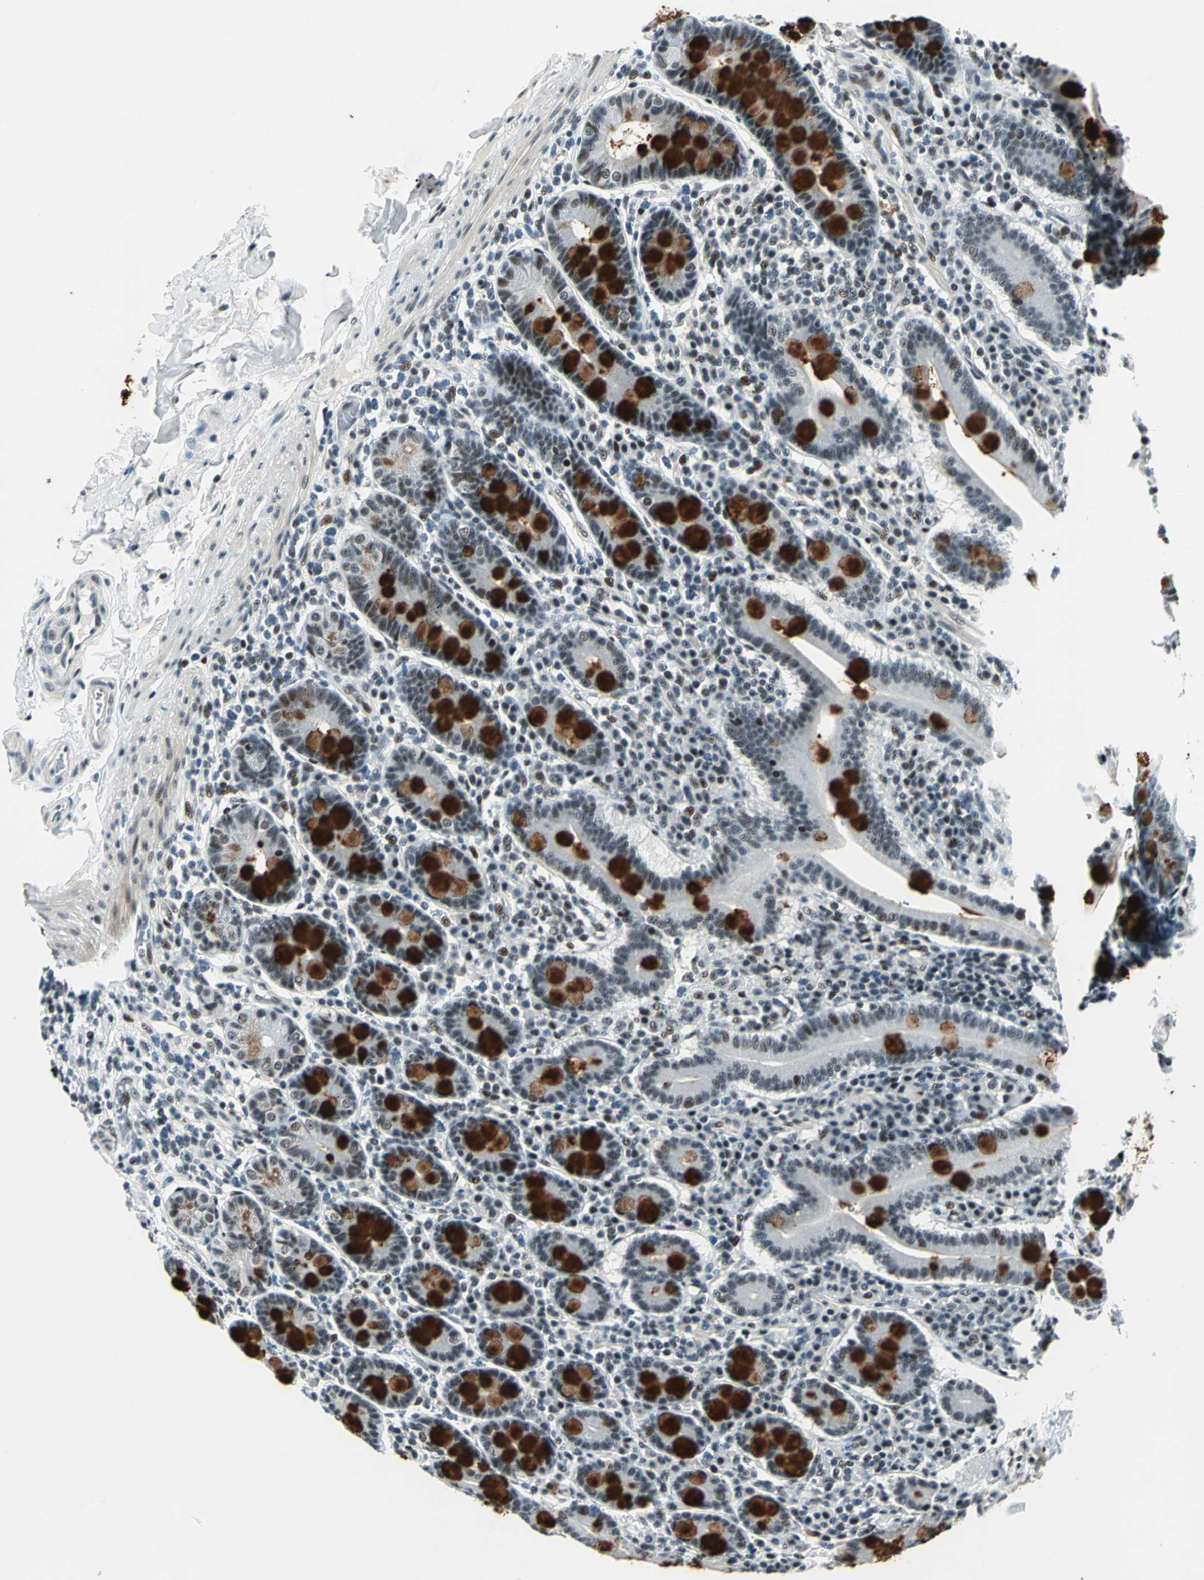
{"staining": {"intensity": "strong", "quantity": ">75%", "location": "cytoplasmic/membranous,nuclear"}, "tissue": "duodenum", "cell_type": "Glandular cells", "image_type": "normal", "snomed": [{"axis": "morphology", "description": "Normal tissue, NOS"}, {"axis": "topography", "description": "Duodenum"}], "caption": "High-magnification brightfield microscopy of unremarkable duodenum stained with DAB (3,3'-diaminobenzidine) (brown) and counterstained with hematoxylin (blue). glandular cells exhibit strong cytoplasmic/membranous,nuclear expression is identified in about>75% of cells.", "gene": "KAT6B", "patient": {"sex": "male", "age": 50}}